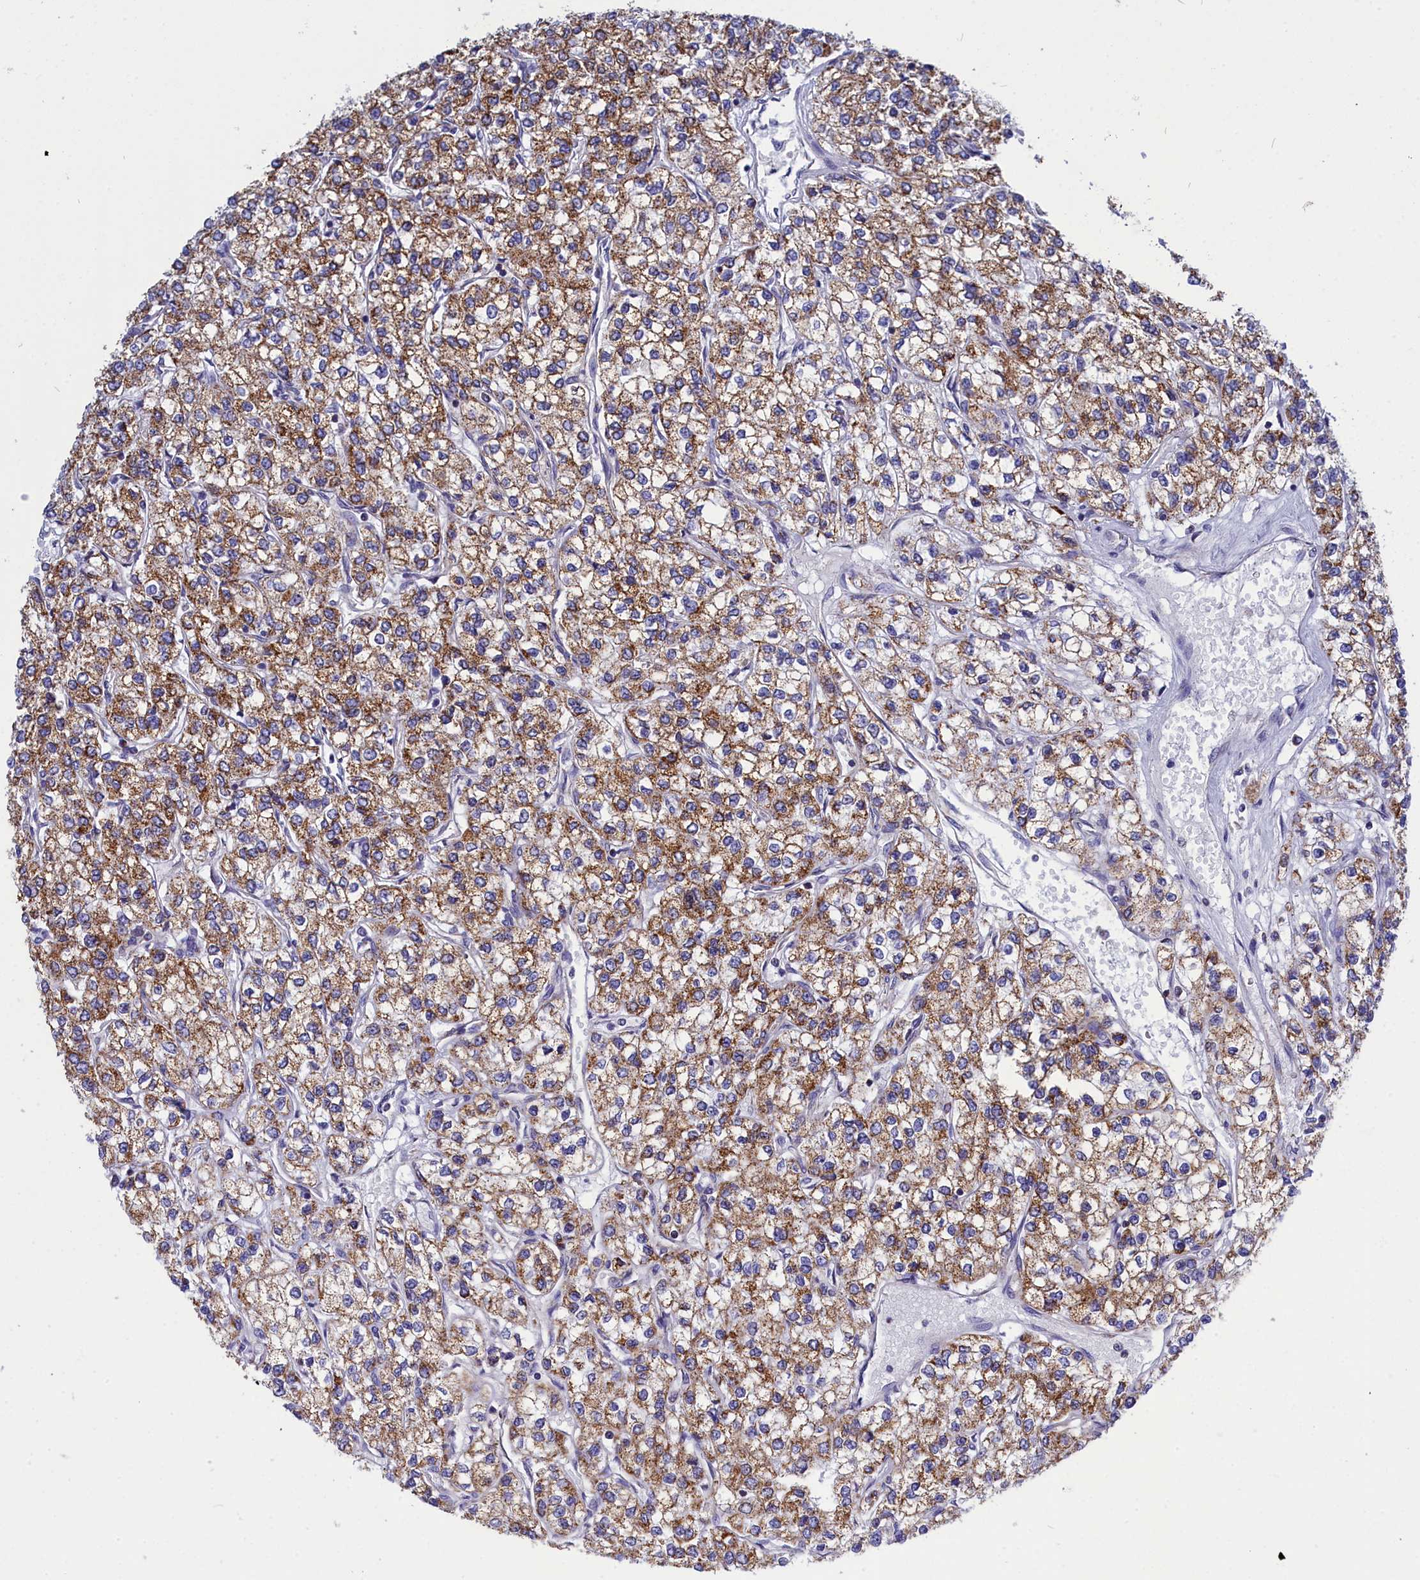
{"staining": {"intensity": "moderate", "quantity": ">75%", "location": "cytoplasmic/membranous"}, "tissue": "renal cancer", "cell_type": "Tumor cells", "image_type": "cancer", "snomed": [{"axis": "morphology", "description": "Adenocarcinoma, NOS"}, {"axis": "topography", "description": "Kidney"}], "caption": "Immunohistochemistry (IHC) (DAB) staining of human adenocarcinoma (renal) demonstrates moderate cytoplasmic/membranous protein positivity in about >75% of tumor cells. Nuclei are stained in blue.", "gene": "CCRL2", "patient": {"sex": "male", "age": 80}}